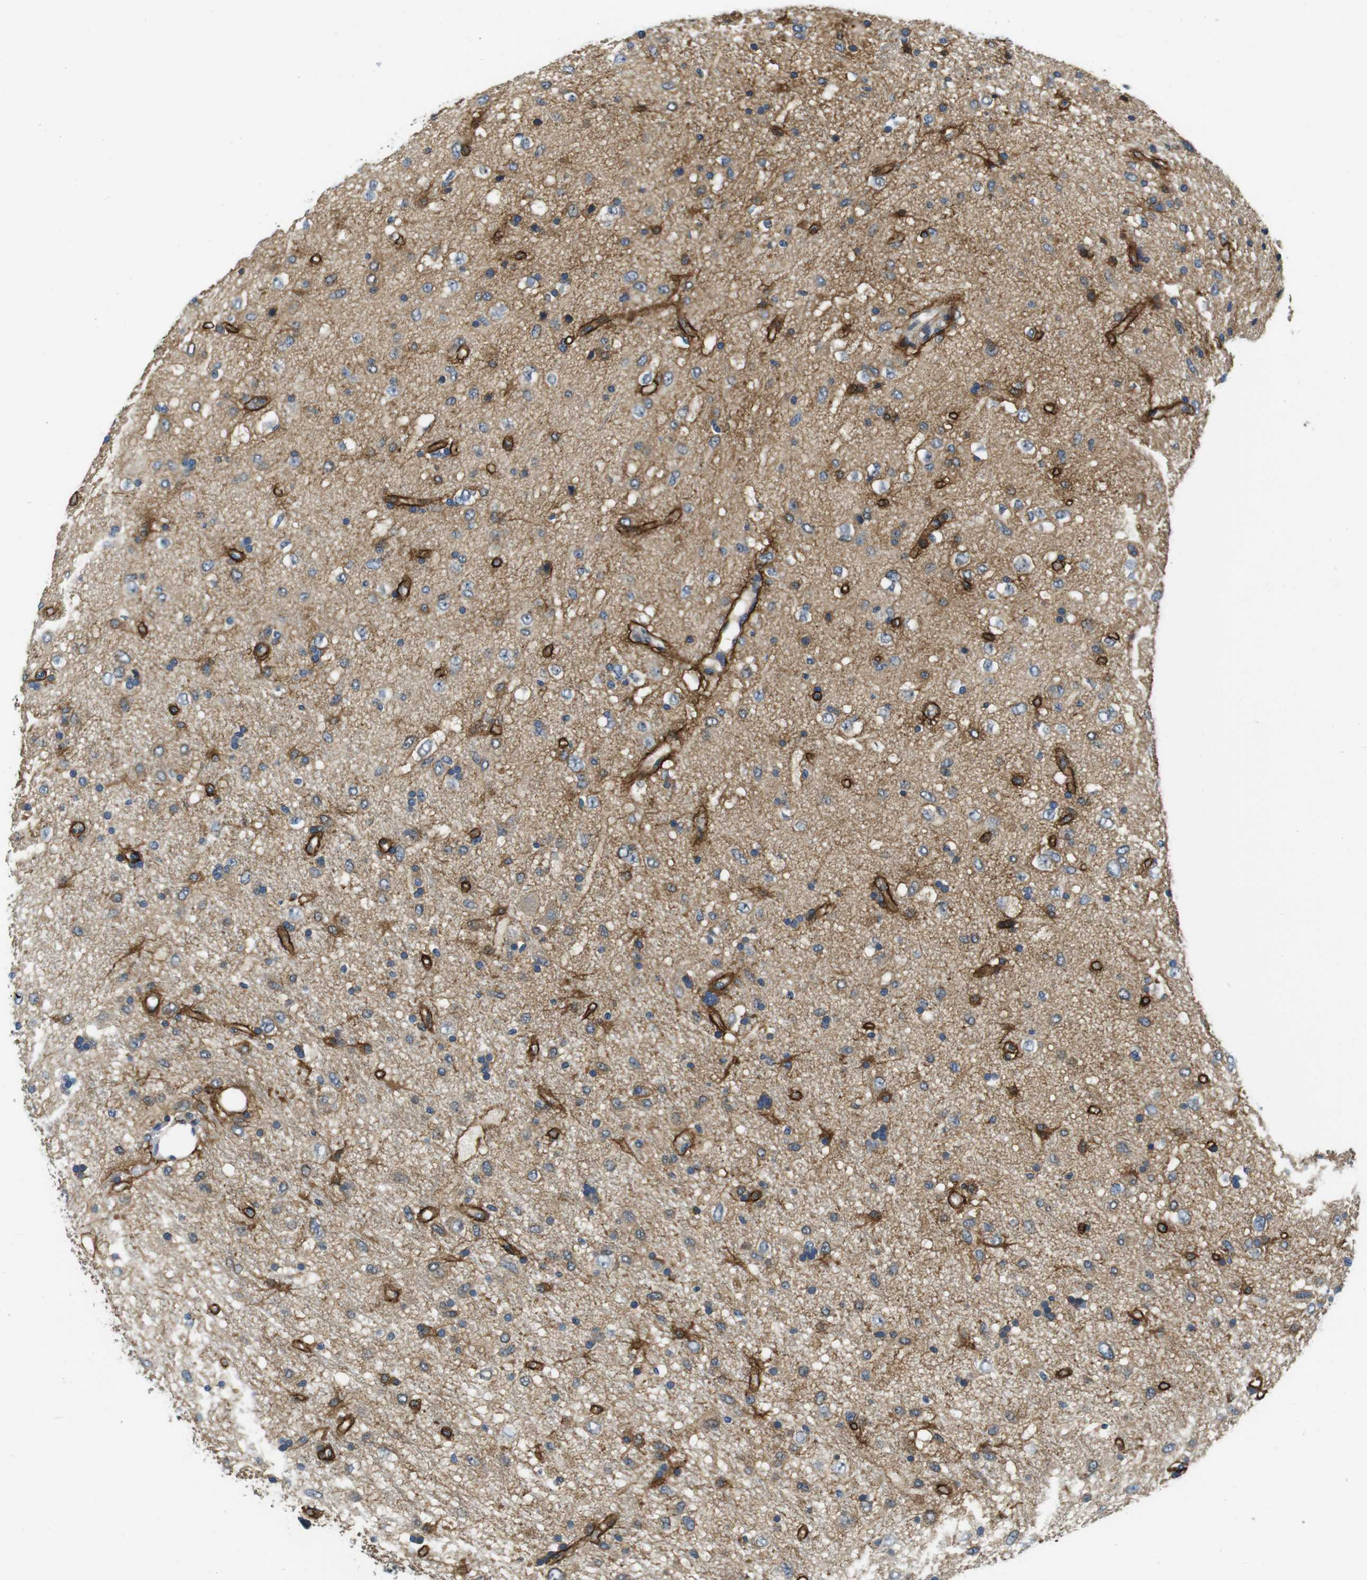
{"staining": {"intensity": "weak", "quantity": "<25%", "location": "cytoplasmic/membranous"}, "tissue": "glioma", "cell_type": "Tumor cells", "image_type": "cancer", "snomed": [{"axis": "morphology", "description": "Glioma, malignant, Low grade"}, {"axis": "topography", "description": "Brain"}], "caption": "A high-resolution micrograph shows immunohistochemistry staining of malignant glioma (low-grade), which demonstrates no significant expression in tumor cells.", "gene": "DTNA", "patient": {"sex": "male", "age": 77}}